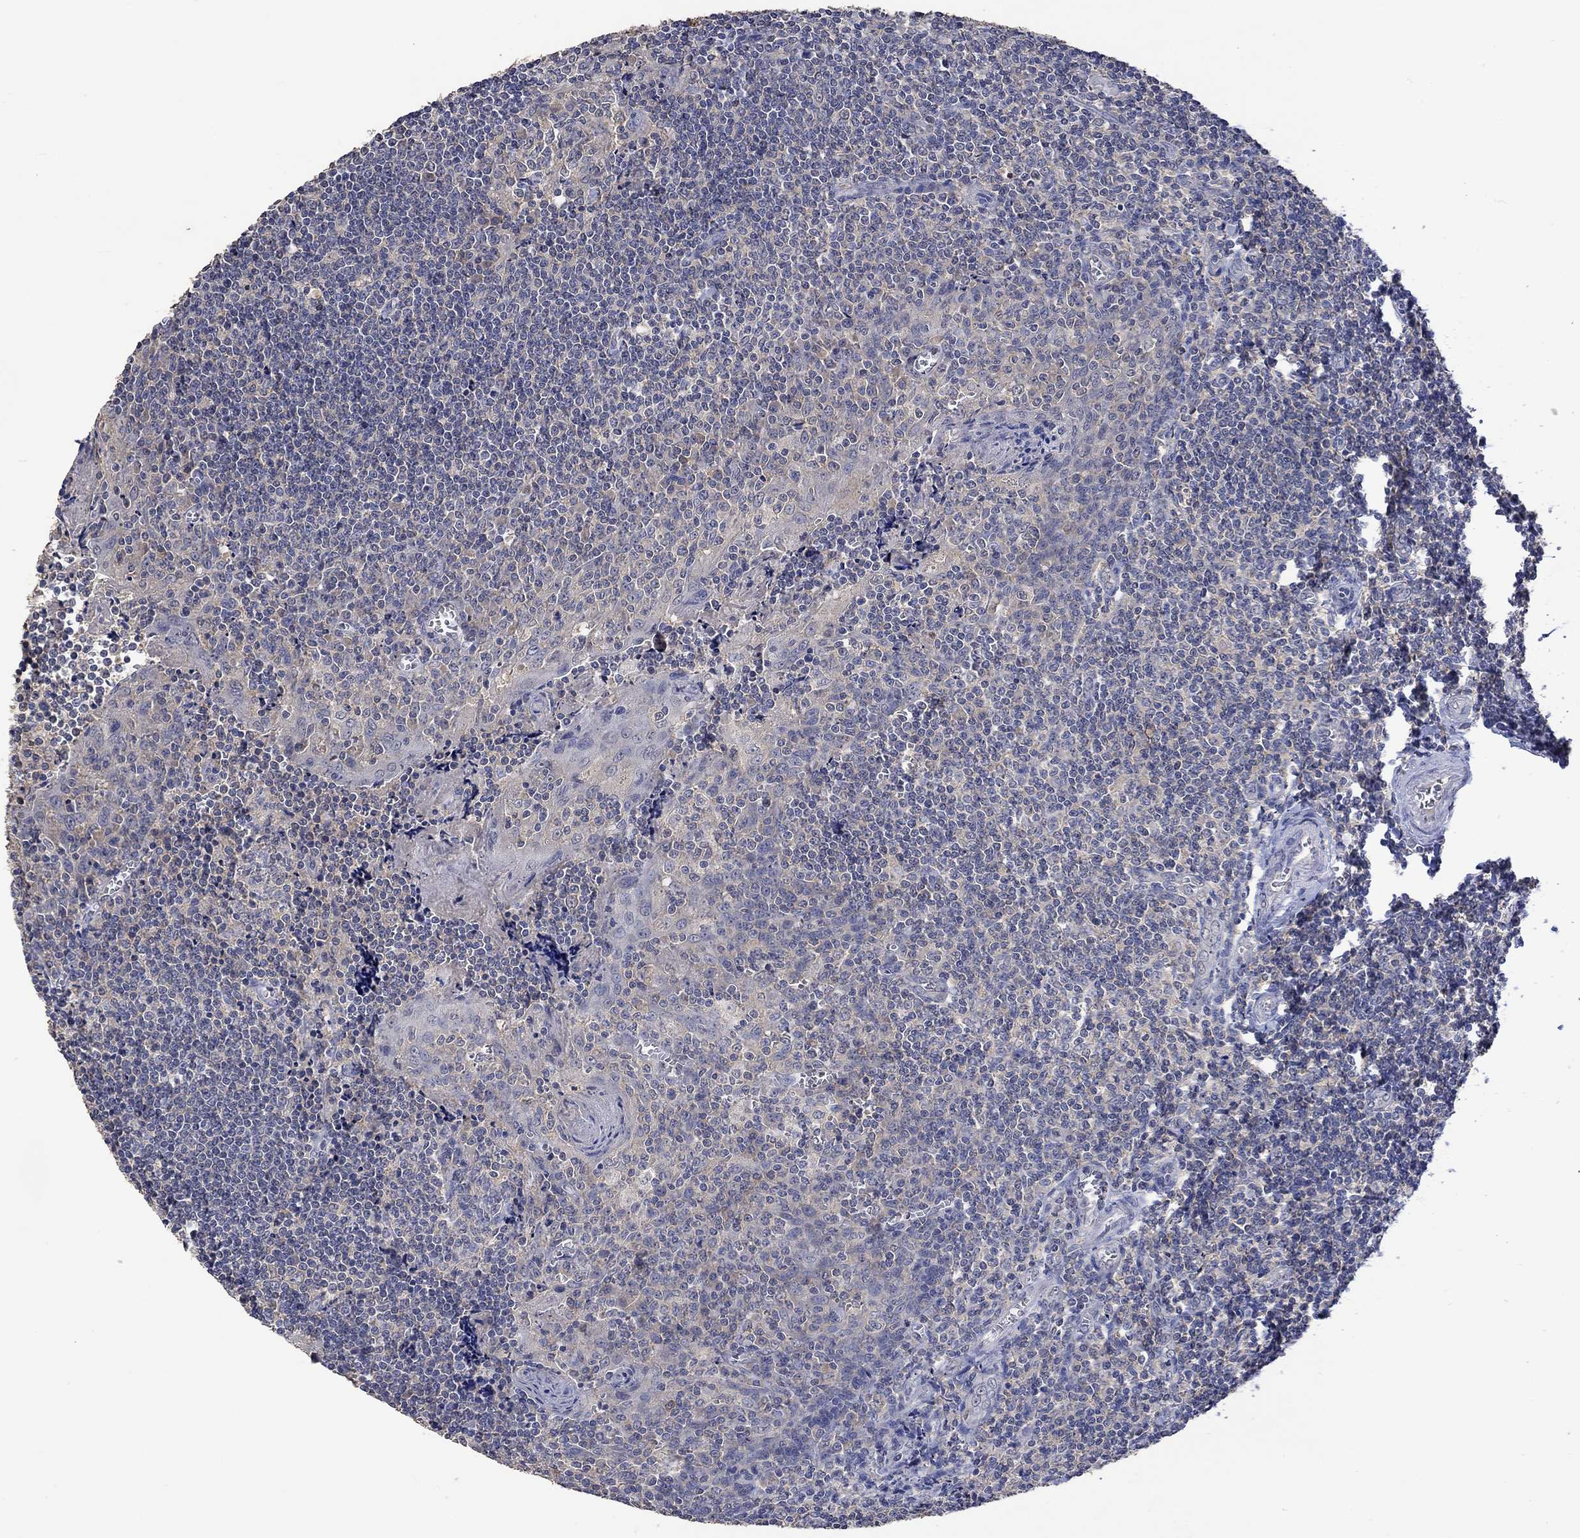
{"staining": {"intensity": "weak", "quantity": "<25%", "location": "cytoplasmic/membranous"}, "tissue": "tonsil", "cell_type": "Germinal center cells", "image_type": "normal", "snomed": [{"axis": "morphology", "description": "Normal tissue, NOS"}, {"axis": "morphology", "description": "Inflammation, NOS"}, {"axis": "topography", "description": "Tonsil"}], "caption": "Protein analysis of normal tonsil reveals no significant positivity in germinal center cells.", "gene": "PTPN20", "patient": {"sex": "female", "age": 31}}